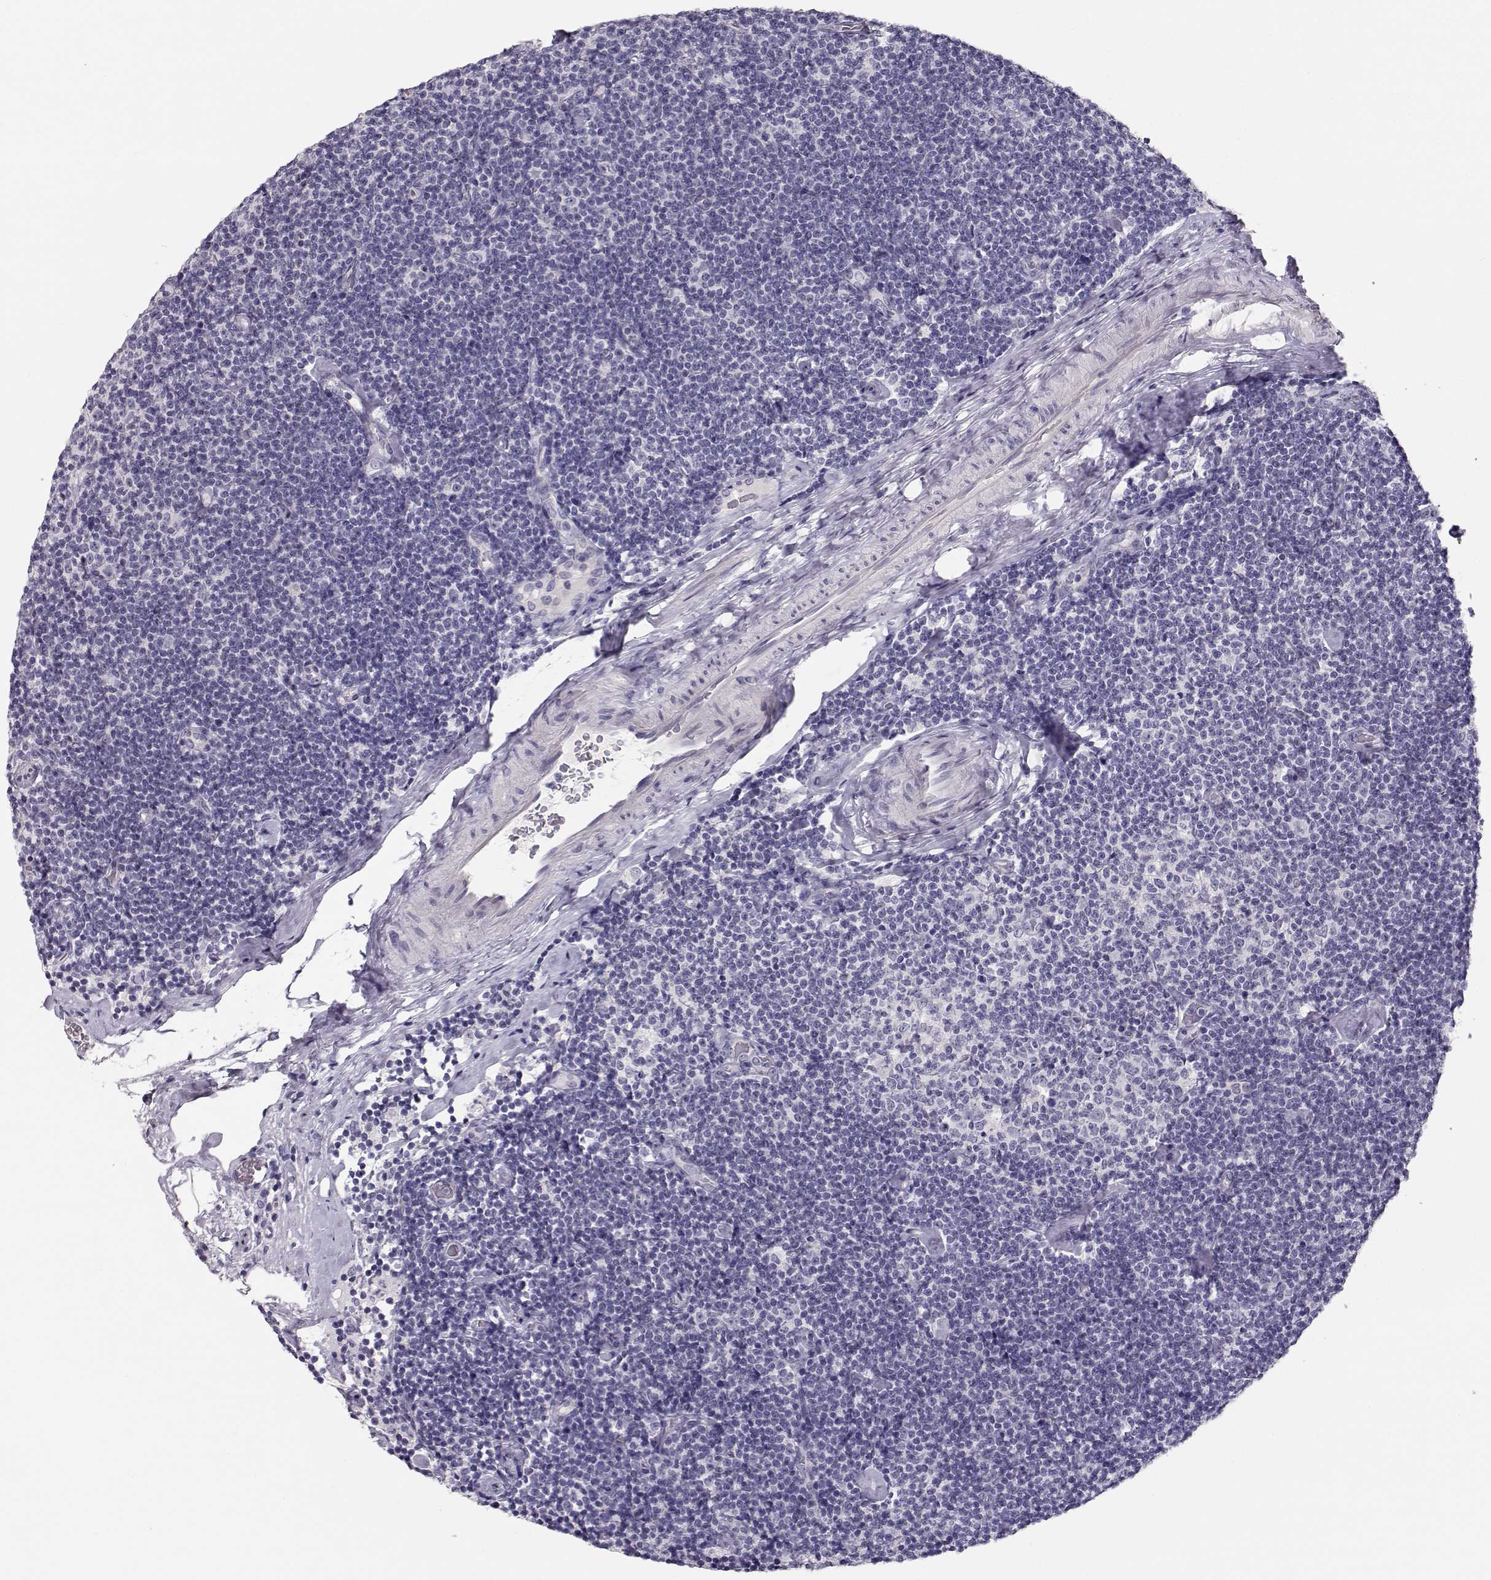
{"staining": {"intensity": "negative", "quantity": "none", "location": "none"}, "tissue": "lymphoma", "cell_type": "Tumor cells", "image_type": "cancer", "snomed": [{"axis": "morphology", "description": "Malignant lymphoma, non-Hodgkin's type, Low grade"}, {"axis": "topography", "description": "Lymph node"}], "caption": "Tumor cells are negative for brown protein staining in lymphoma.", "gene": "MAGEC1", "patient": {"sex": "male", "age": 81}}